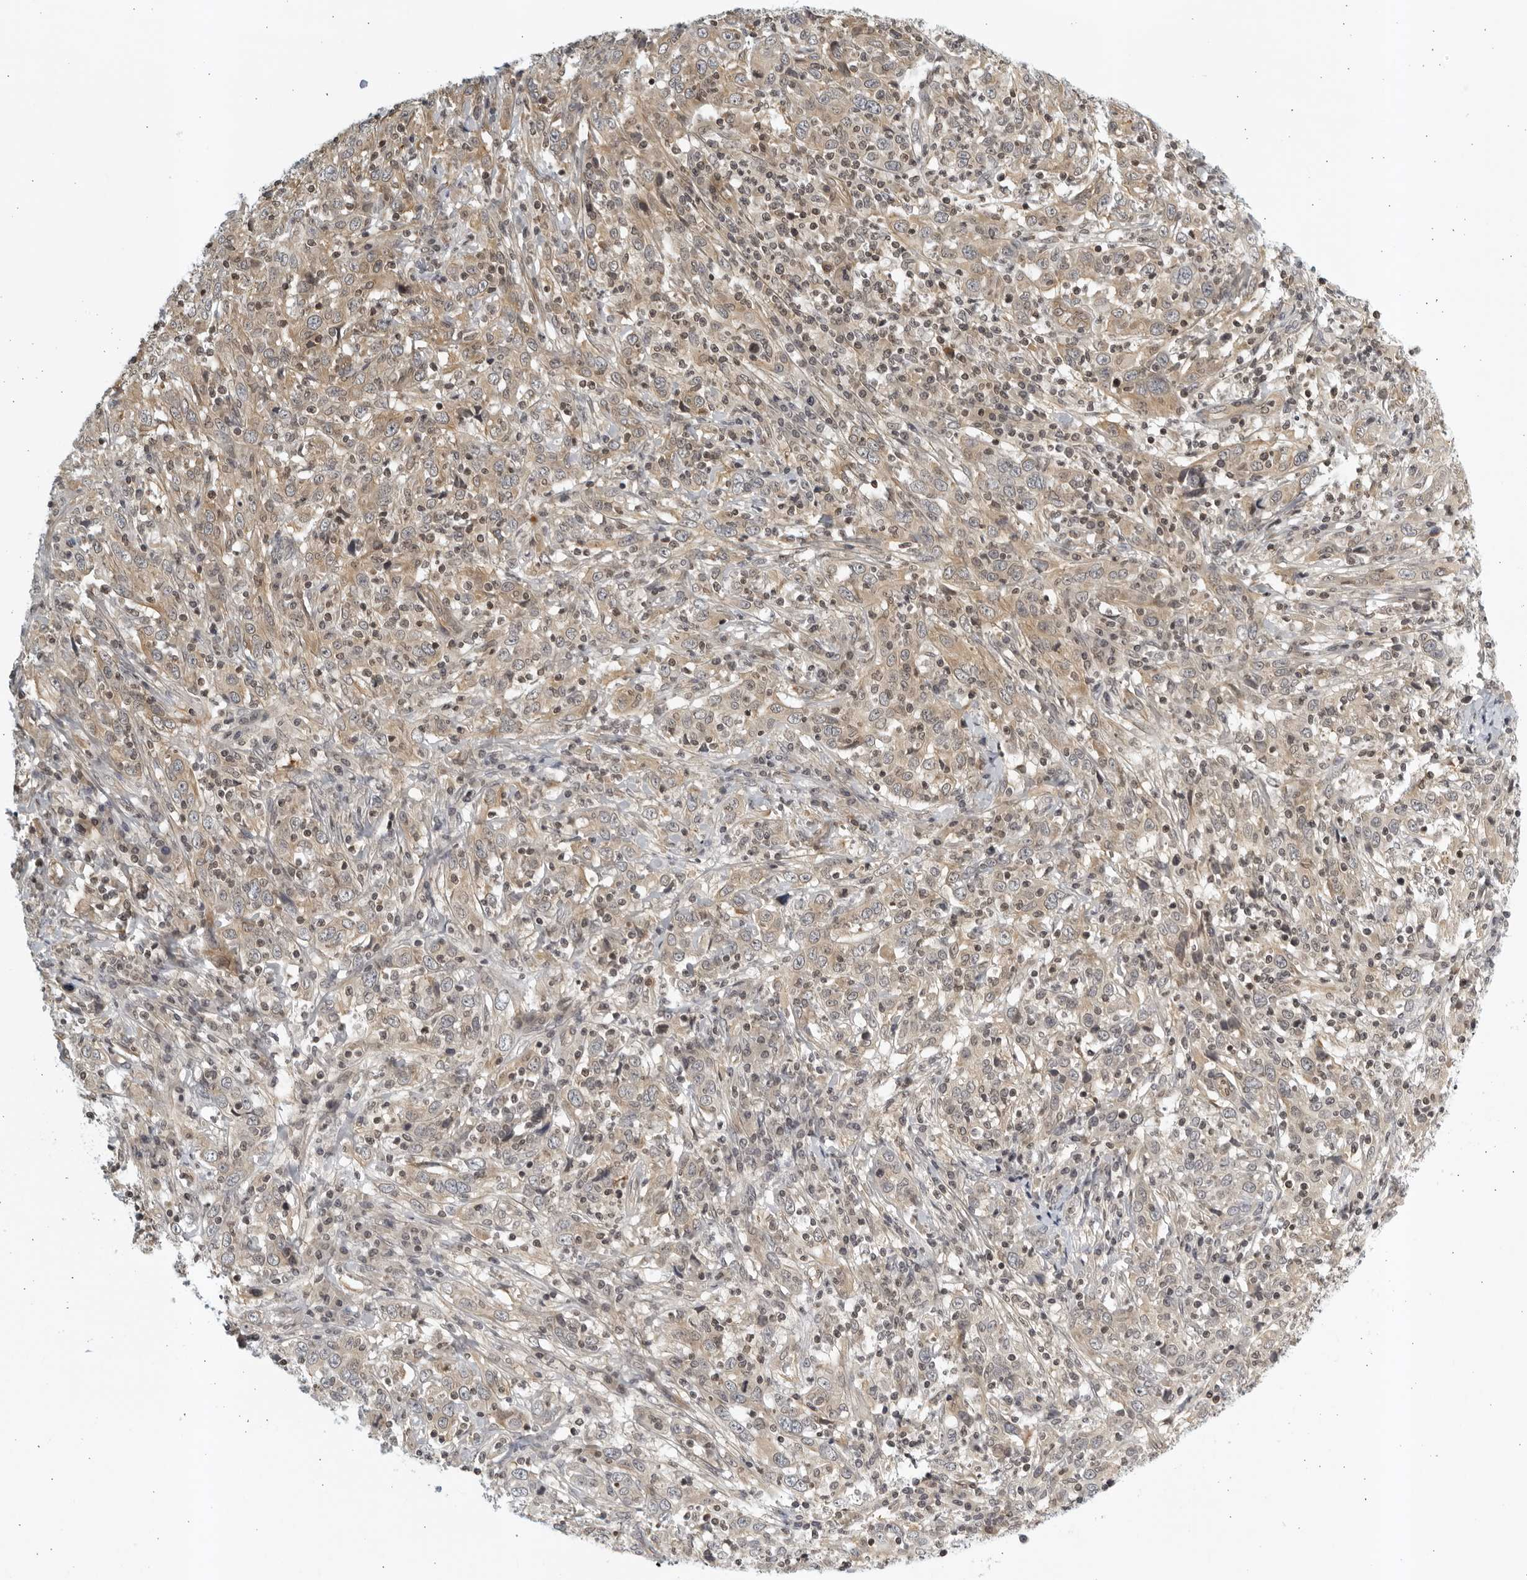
{"staining": {"intensity": "weak", "quantity": ">75%", "location": "cytoplasmic/membranous"}, "tissue": "cervical cancer", "cell_type": "Tumor cells", "image_type": "cancer", "snomed": [{"axis": "morphology", "description": "Squamous cell carcinoma, NOS"}, {"axis": "topography", "description": "Cervix"}], "caption": "About >75% of tumor cells in human cervical squamous cell carcinoma exhibit weak cytoplasmic/membranous protein positivity as visualized by brown immunohistochemical staining.", "gene": "SERTAD4", "patient": {"sex": "female", "age": 46}}